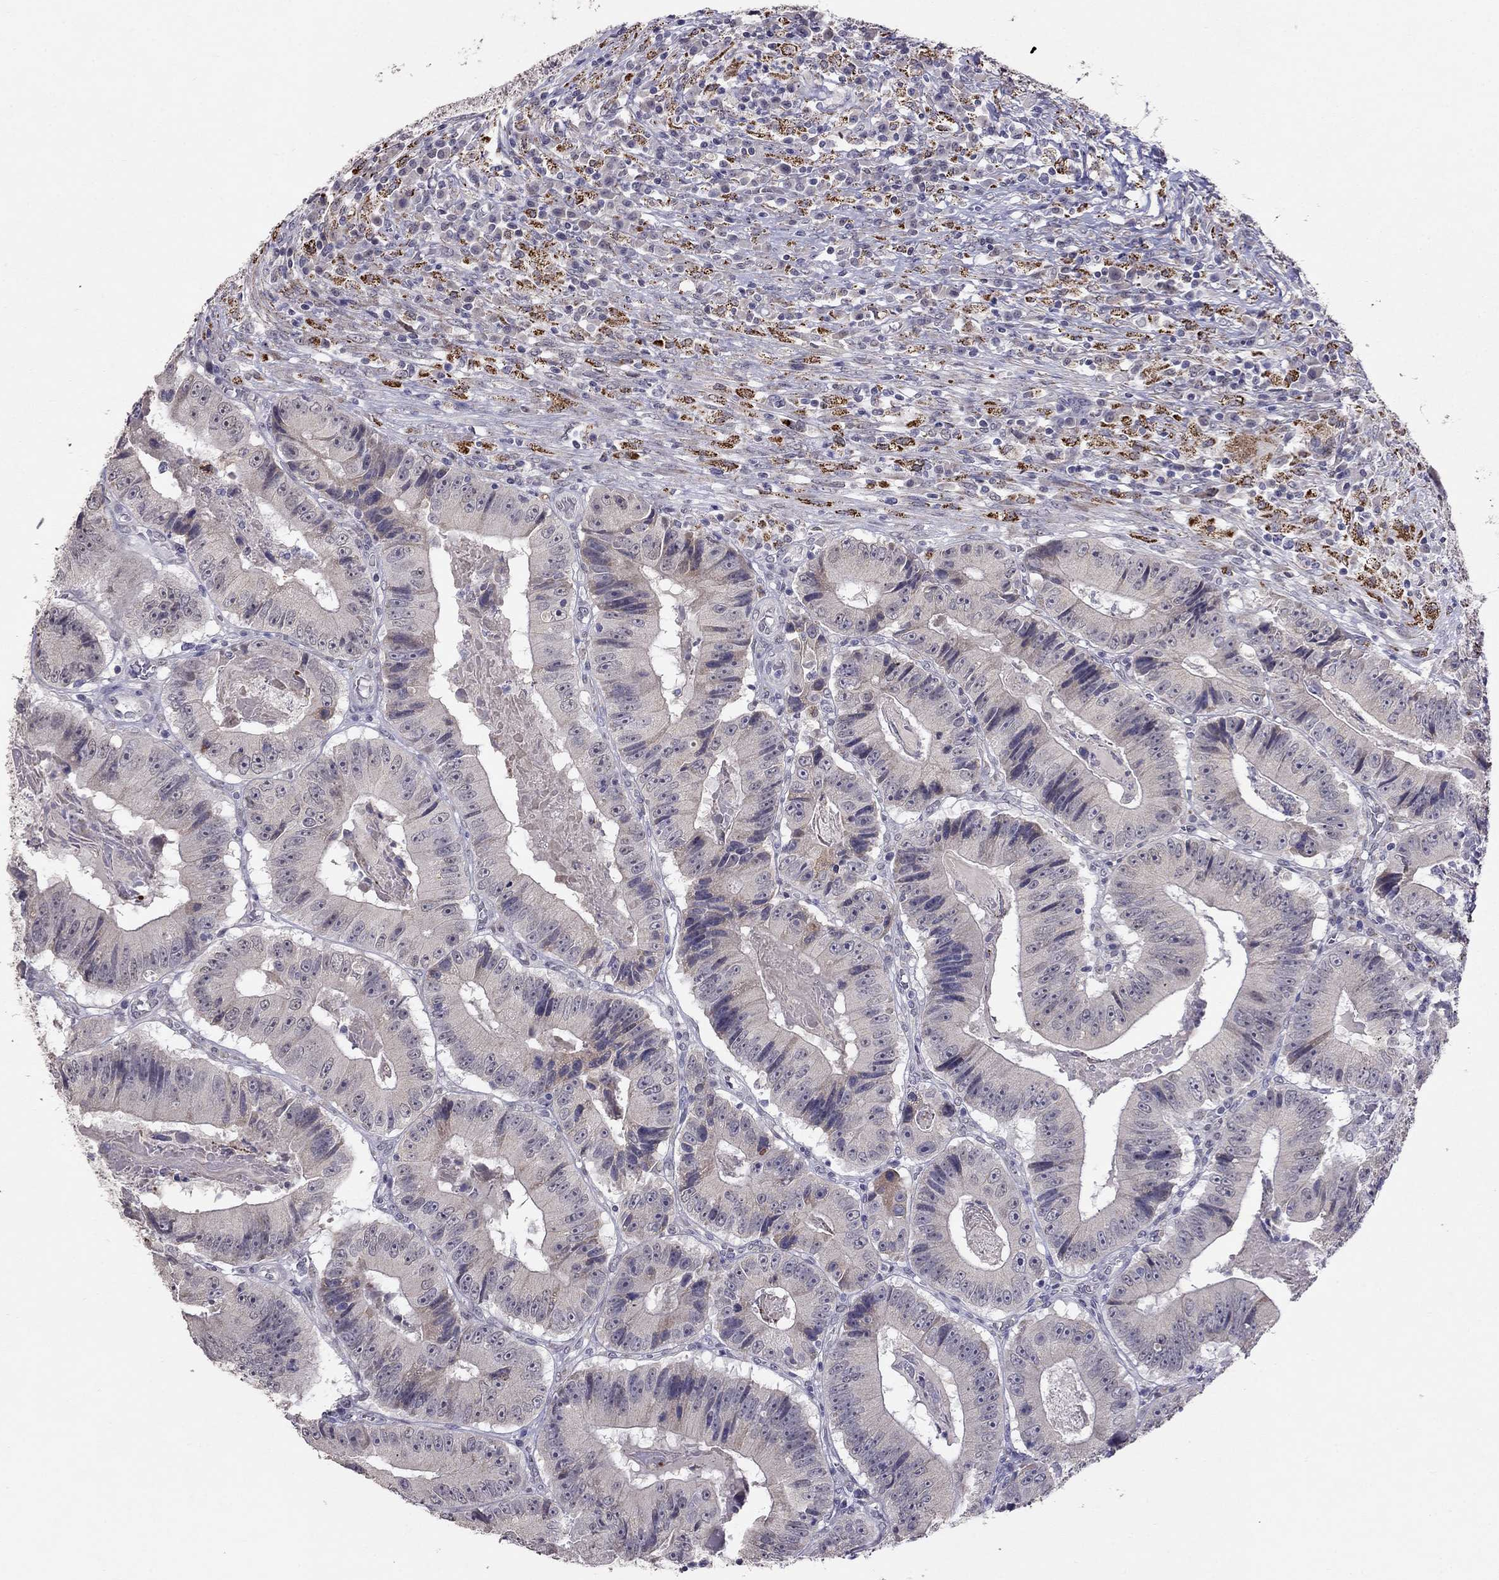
{"staining": {"intensity": "negative", "quantity": "none", "location": "none"}, "tissue": "colorectal cancer", "cell_type": "Tumor cells", "image_type": "cancer", "snomed": [{"axis": "morphology", "description": "Adenocarcinoma, NOS"}, {"axis": "topography", "description": "Colon"}], "caption": "Colorectal cancer was stained to show a protein in brown. There is no significant positivity in tumor cells.", "gene": "MYO3B", "patient": {"sex": "female", "age": 86}}